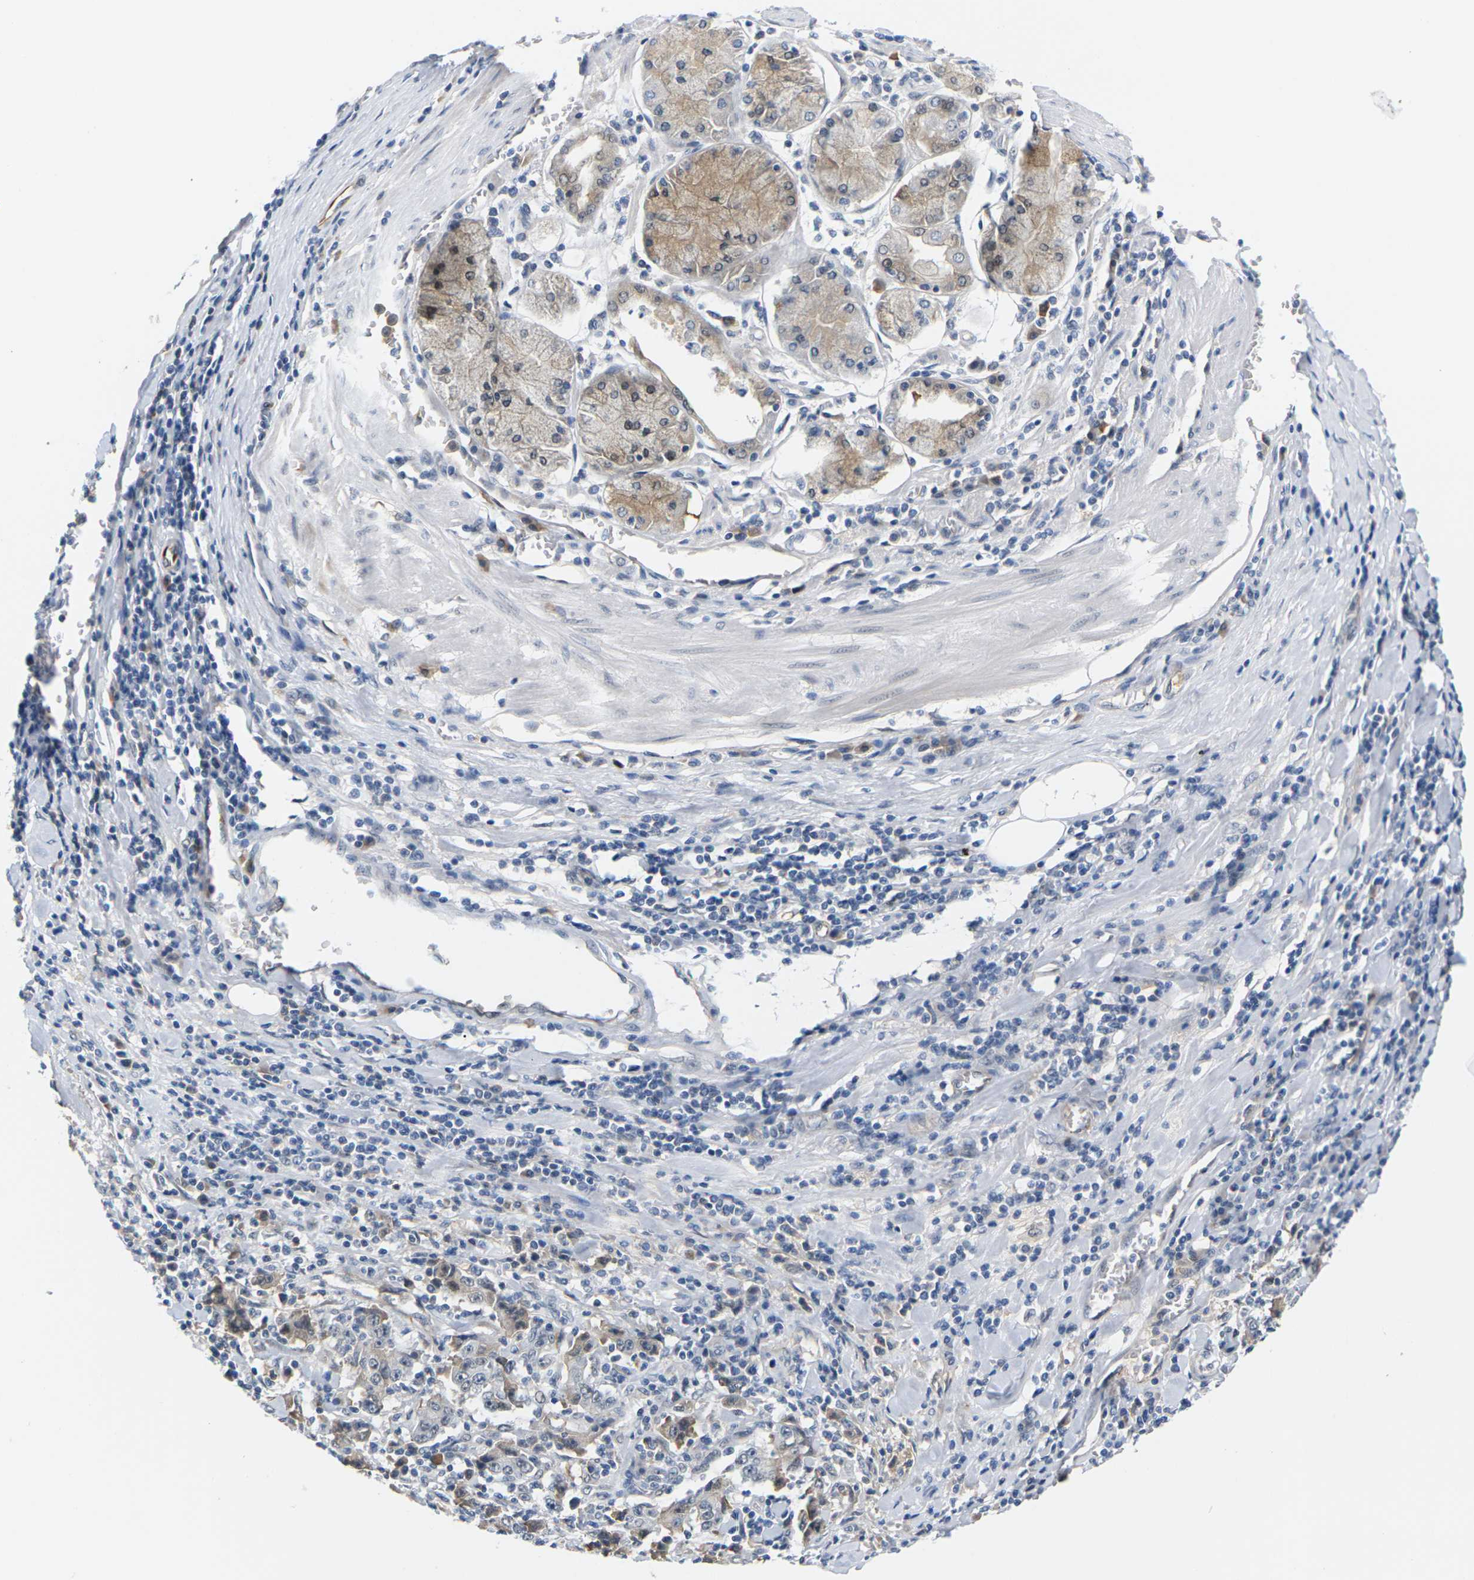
{"staining": {"intensity": "moderate", "quantity": "<25%", "location": "cytoplasmic/membranous"}, "tissue": "stomach cancer", "cell_type": "Tumor cells", "image_type": "cancer", "snomed": [{"axis": "morphology", "description": "Normal tissue, NOS"}, {"axis": "morphology", "description": "Adenocarcinoma, NOS"}, {"axis": "topography", "description": "Stomach, upper"}, {"axis": "topography", "description": "Stomach"}], "caption": "DAB (3,3'-diaminobenzidine) immunohistochemical staining of human stomach adenocarcinoma displays moderate cytoplasmic/membranous protein staining in about <25% of tumor cells.", "gene": "PKP2", "patient": {"sex": "male", "age": 59}}